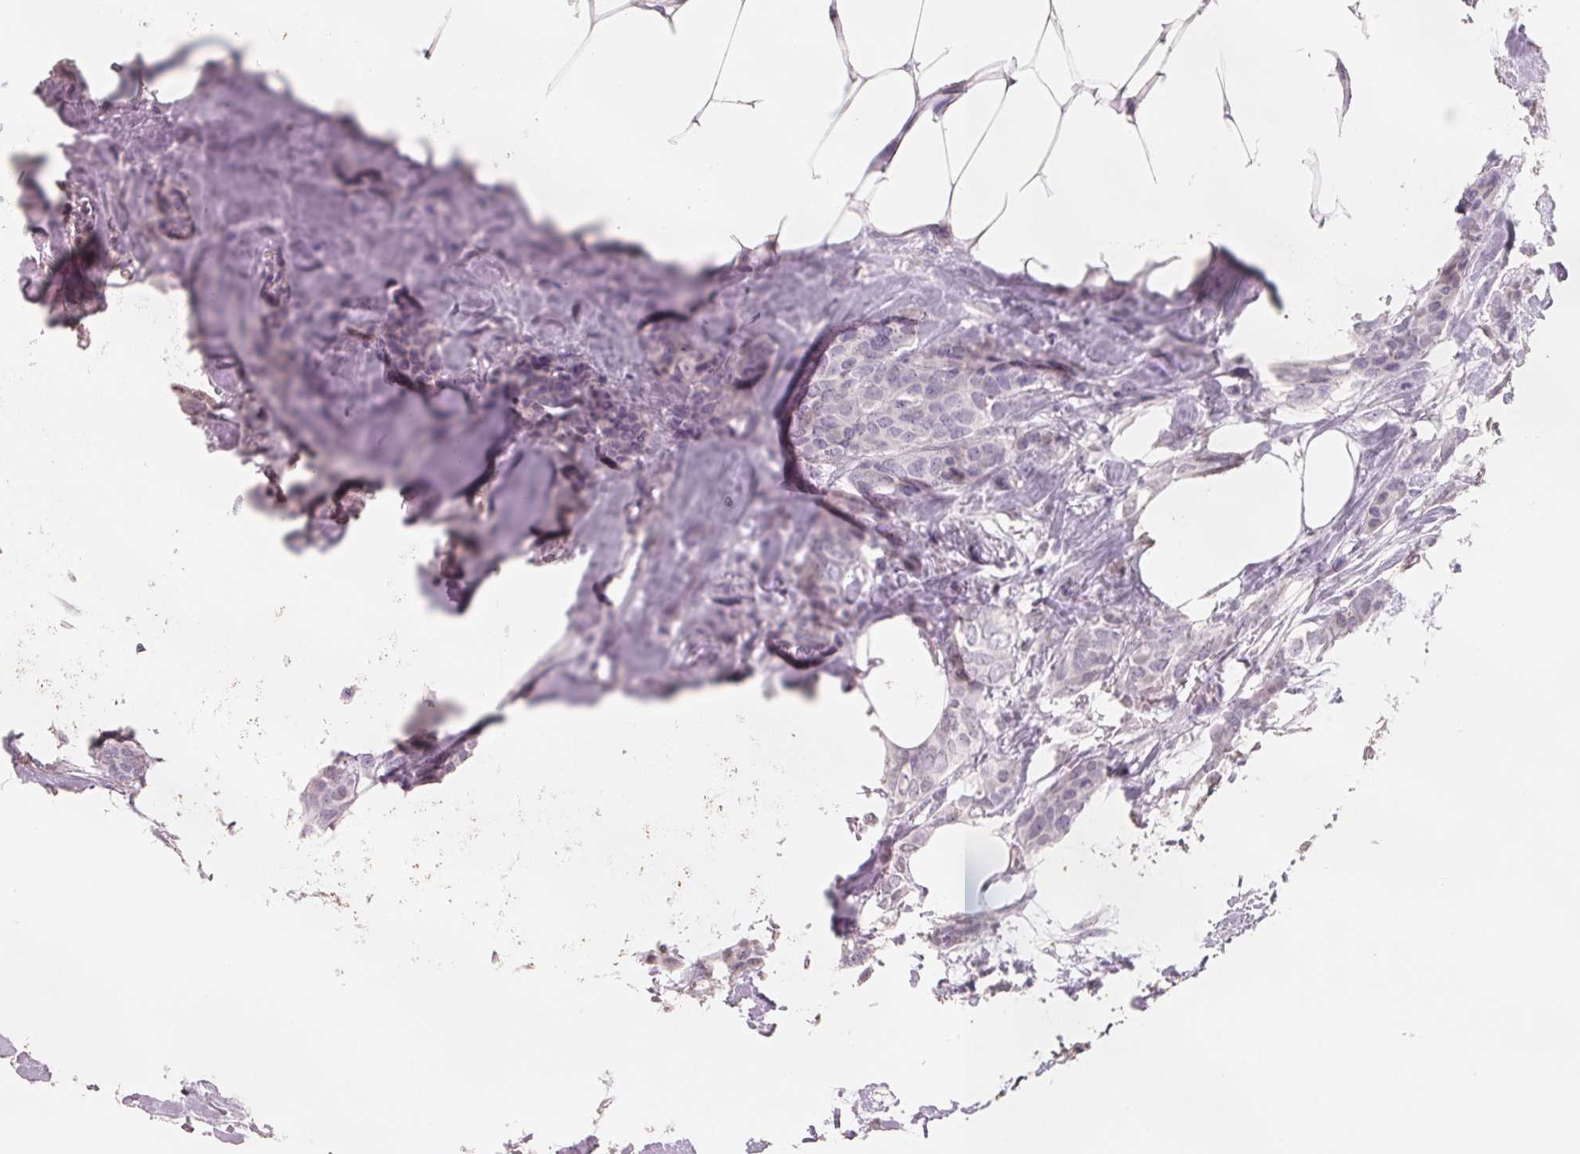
{"staining": {"intensity": "weak", "quantity": "<25%", "location": "nuclear"}, "tissue": "breast cancer", "cell_type": "Tumor cells", "image_type": "cancer", "snomed": [{"axis": "morphology", "description": "Duct carcinoma"}, {"axis": "topography", "description": "Breast"}], "caption": "Breast infiltrating ductal carcinoma was stained to show a protein in brown. There is no significant expression in tumor cells.", "gene": "FTCD", "patient": {"sex": "female", "age": 62}}